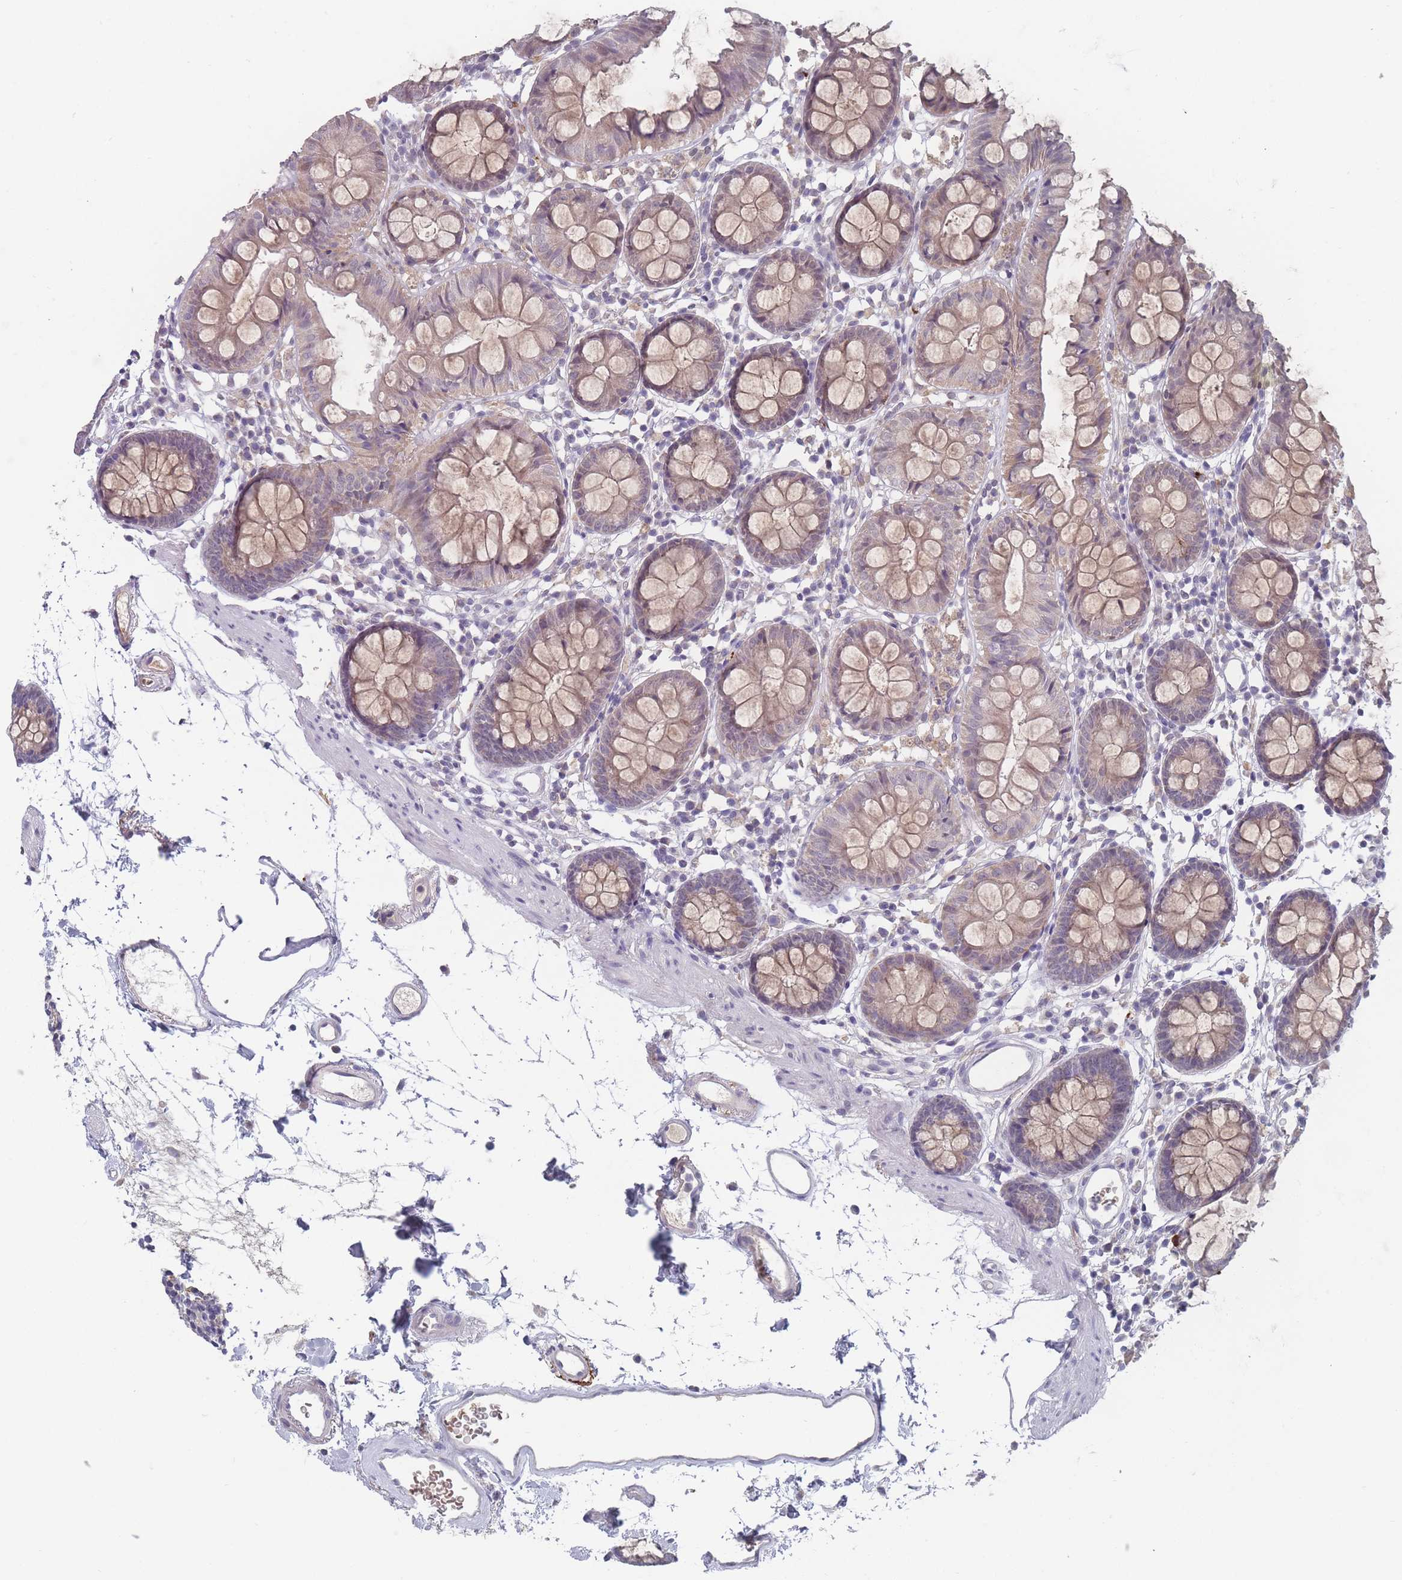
{"staining": {"intensity": "weak", "quantity": "25%-75%", "location": "cytoplasmic/membranous"}, "tissue": "colon", "cell_type": "Endothelial cells", "image_type": "normal", "snomed": [{"axis": "morphology", "description": "Normal tissue, NOS"}, {"axis": "topography", "description": "Colon"}], "caption": "Immunohistochemistry (IHC) photomicrograph of normal human colon stained for a protein (brown), which exhibits low levels of weak cytoplasmic/membranous staining in approximately 25%-75% of endothelial cells.", "gene": "PEX7", "patient": {"sex": "female", "age": 84}}